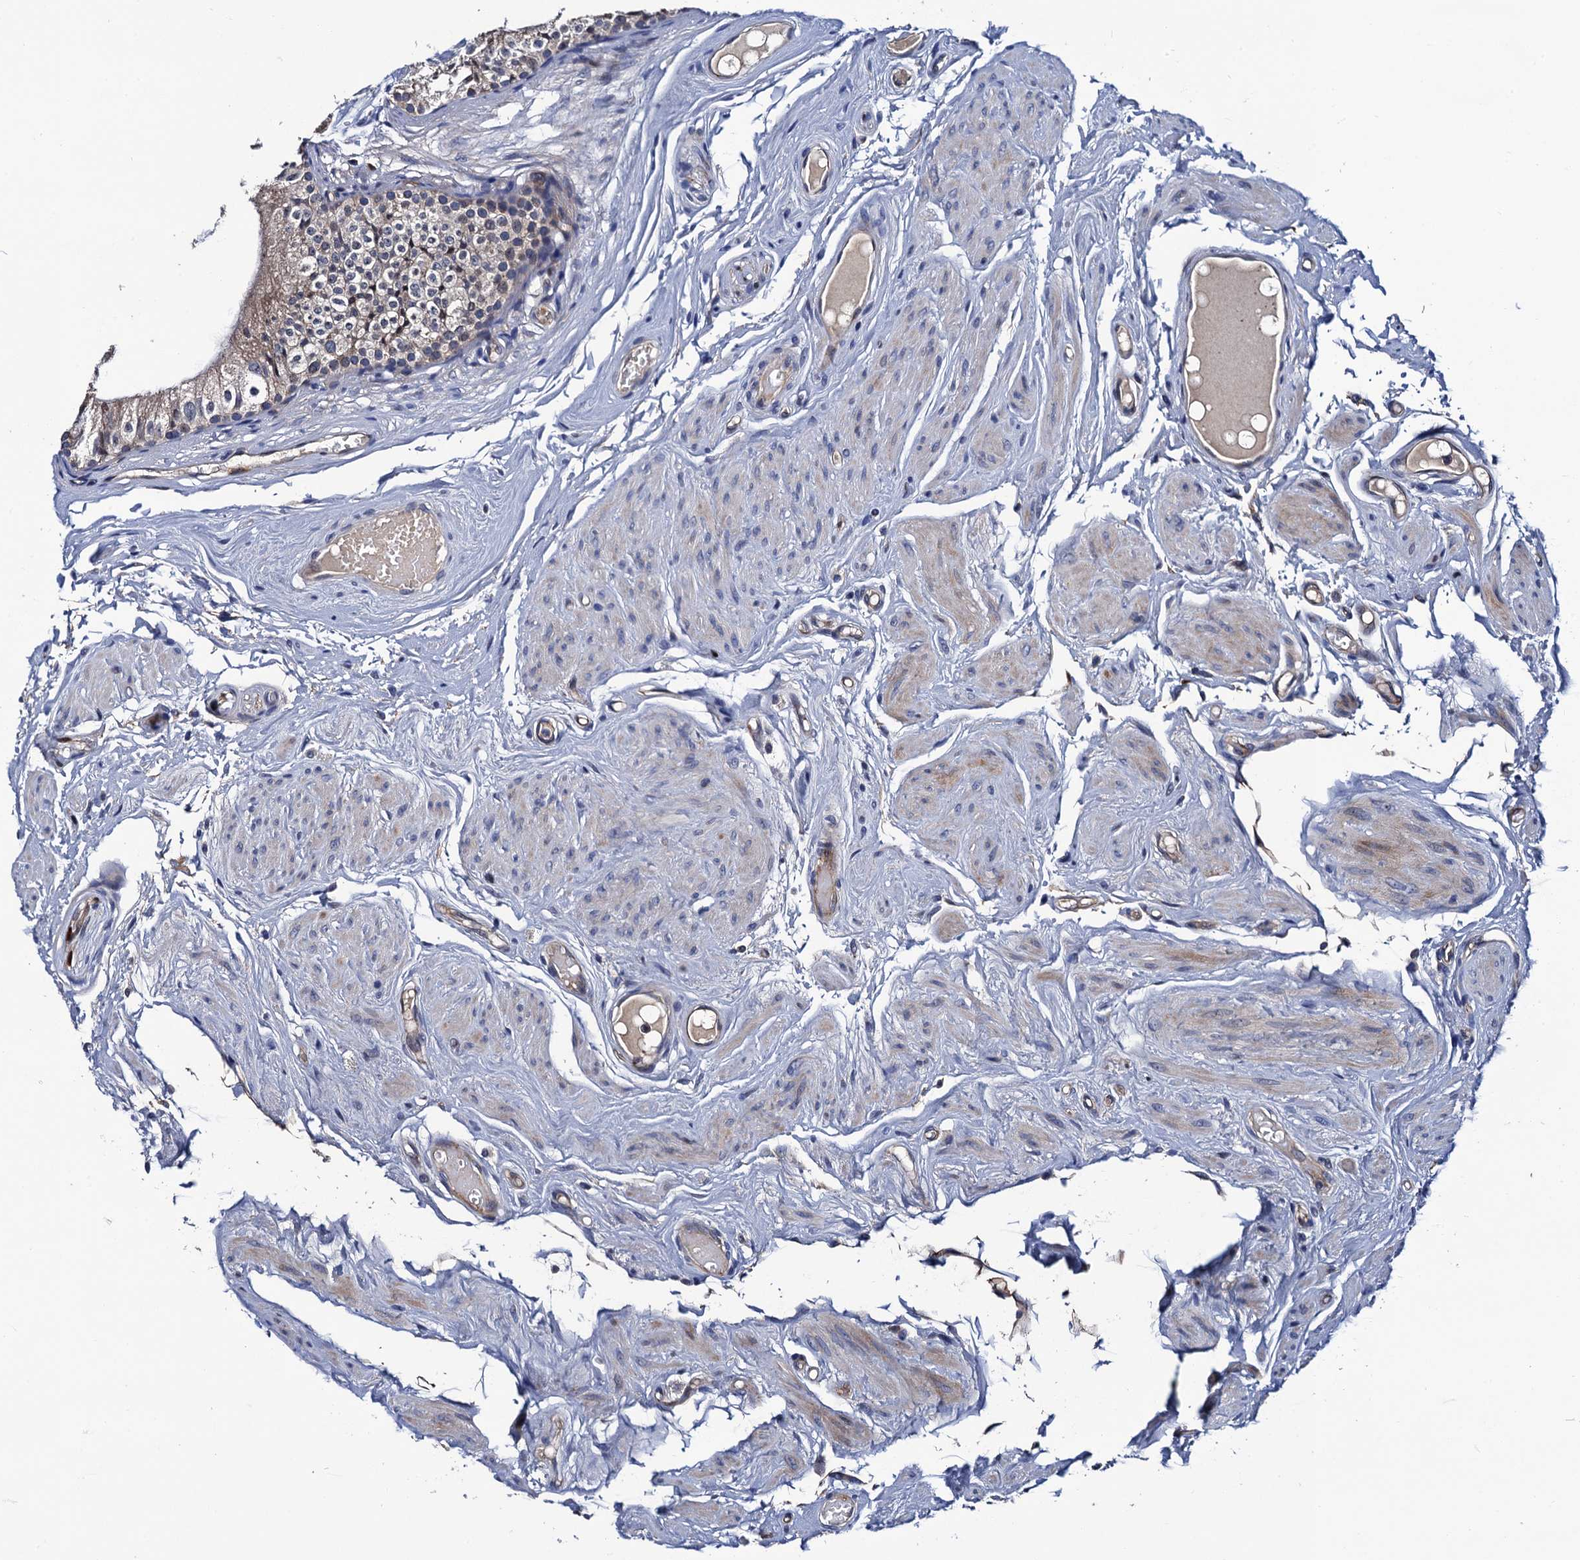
{"staining": {"intensity": "weak", "quantity": "<25%", "location": "cytoplasmic/membranous"}, "tissue": "epididymis", "cell_type": "Glandular cells", "image_type": "normal", "snomed": [{"axis": "morphology", "description": "Normal tissue, NOS"}, {"axis": "topography", "description": "Epididymis"}], "caption": "Glandular cells show no significant protein expression in normal epididymis. Brightfield microscopy of immunohistochemistry stained with DAB (brown) and hematoxylin (blue), captured at high magnification.", "gene": "TRMT112", "patient": {"sex": "male", "age": 79}}